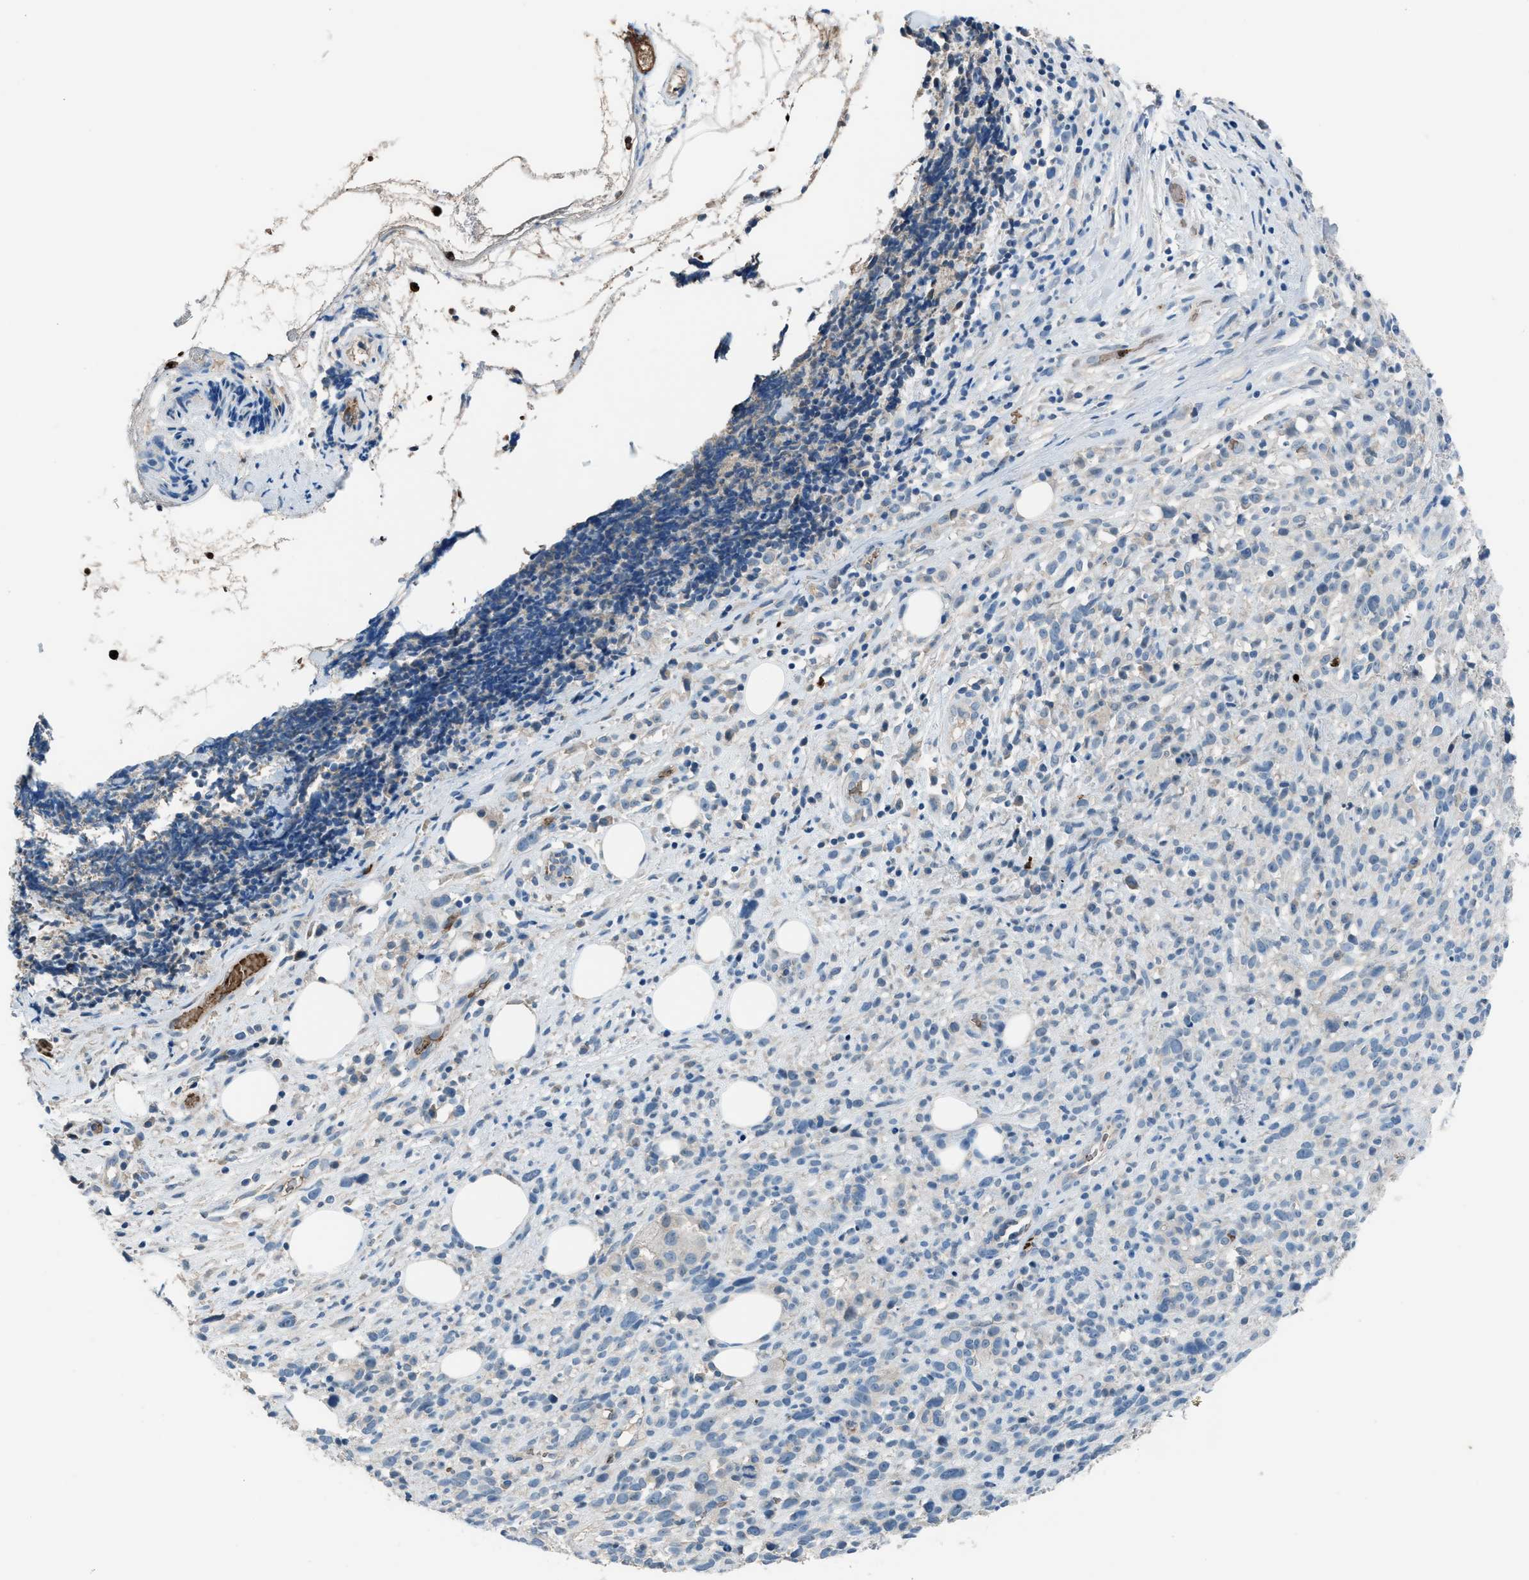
{"staining": {"intensity": "negative", "quantity": "none", "location": "none"}, "tissue": "melanoma", "cell_type": "Tumor cells", "image_type": "cancer", "snomed": [{"axis": "morphology", "description": "Malignant melanoma, NOS"}, {"axis": "topography", "description": "Skin"}], "caption": "There is no significant staining in tumor cells of malignant melanoma.", "gene": "CFAP77", "patient": {"sex": "female", "age": 55}}